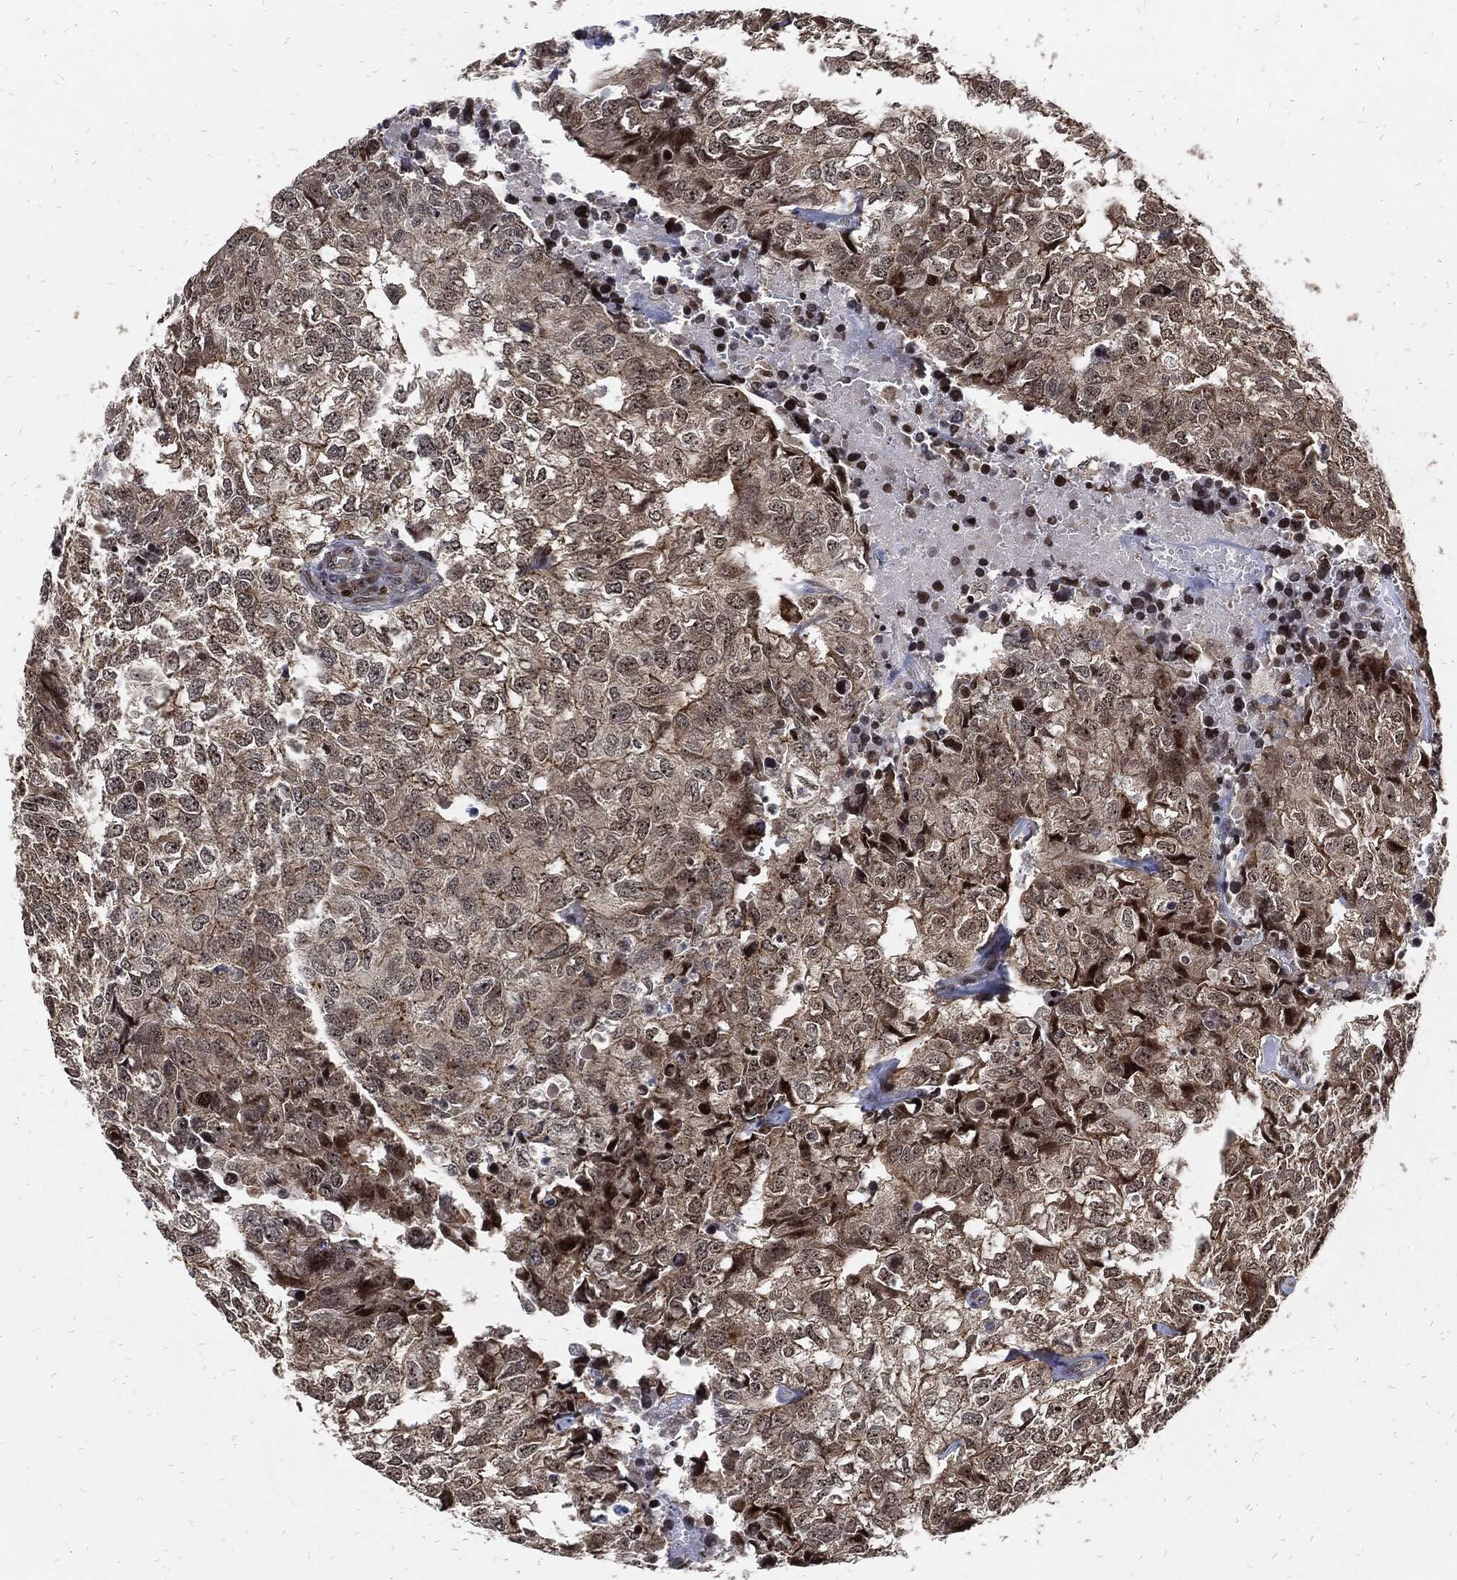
{"staining": {"intensity": "weak", "quantity": "<25%", "location": "cytoplasmic/membranous"}, "tissue": "breast cancer", "cell_type": "Tumor cells", "image_type": "cancer", "snomed": [{"axis": "morphology", "description": "Duct carcinoma"}, {"axis": "topography", "description": "Breast"}], "caption": "The image shows no significant expression in tumor cells of breast cancer.", "gene": "ZNF775", "patient": {"sex": "female", "age": 30}}